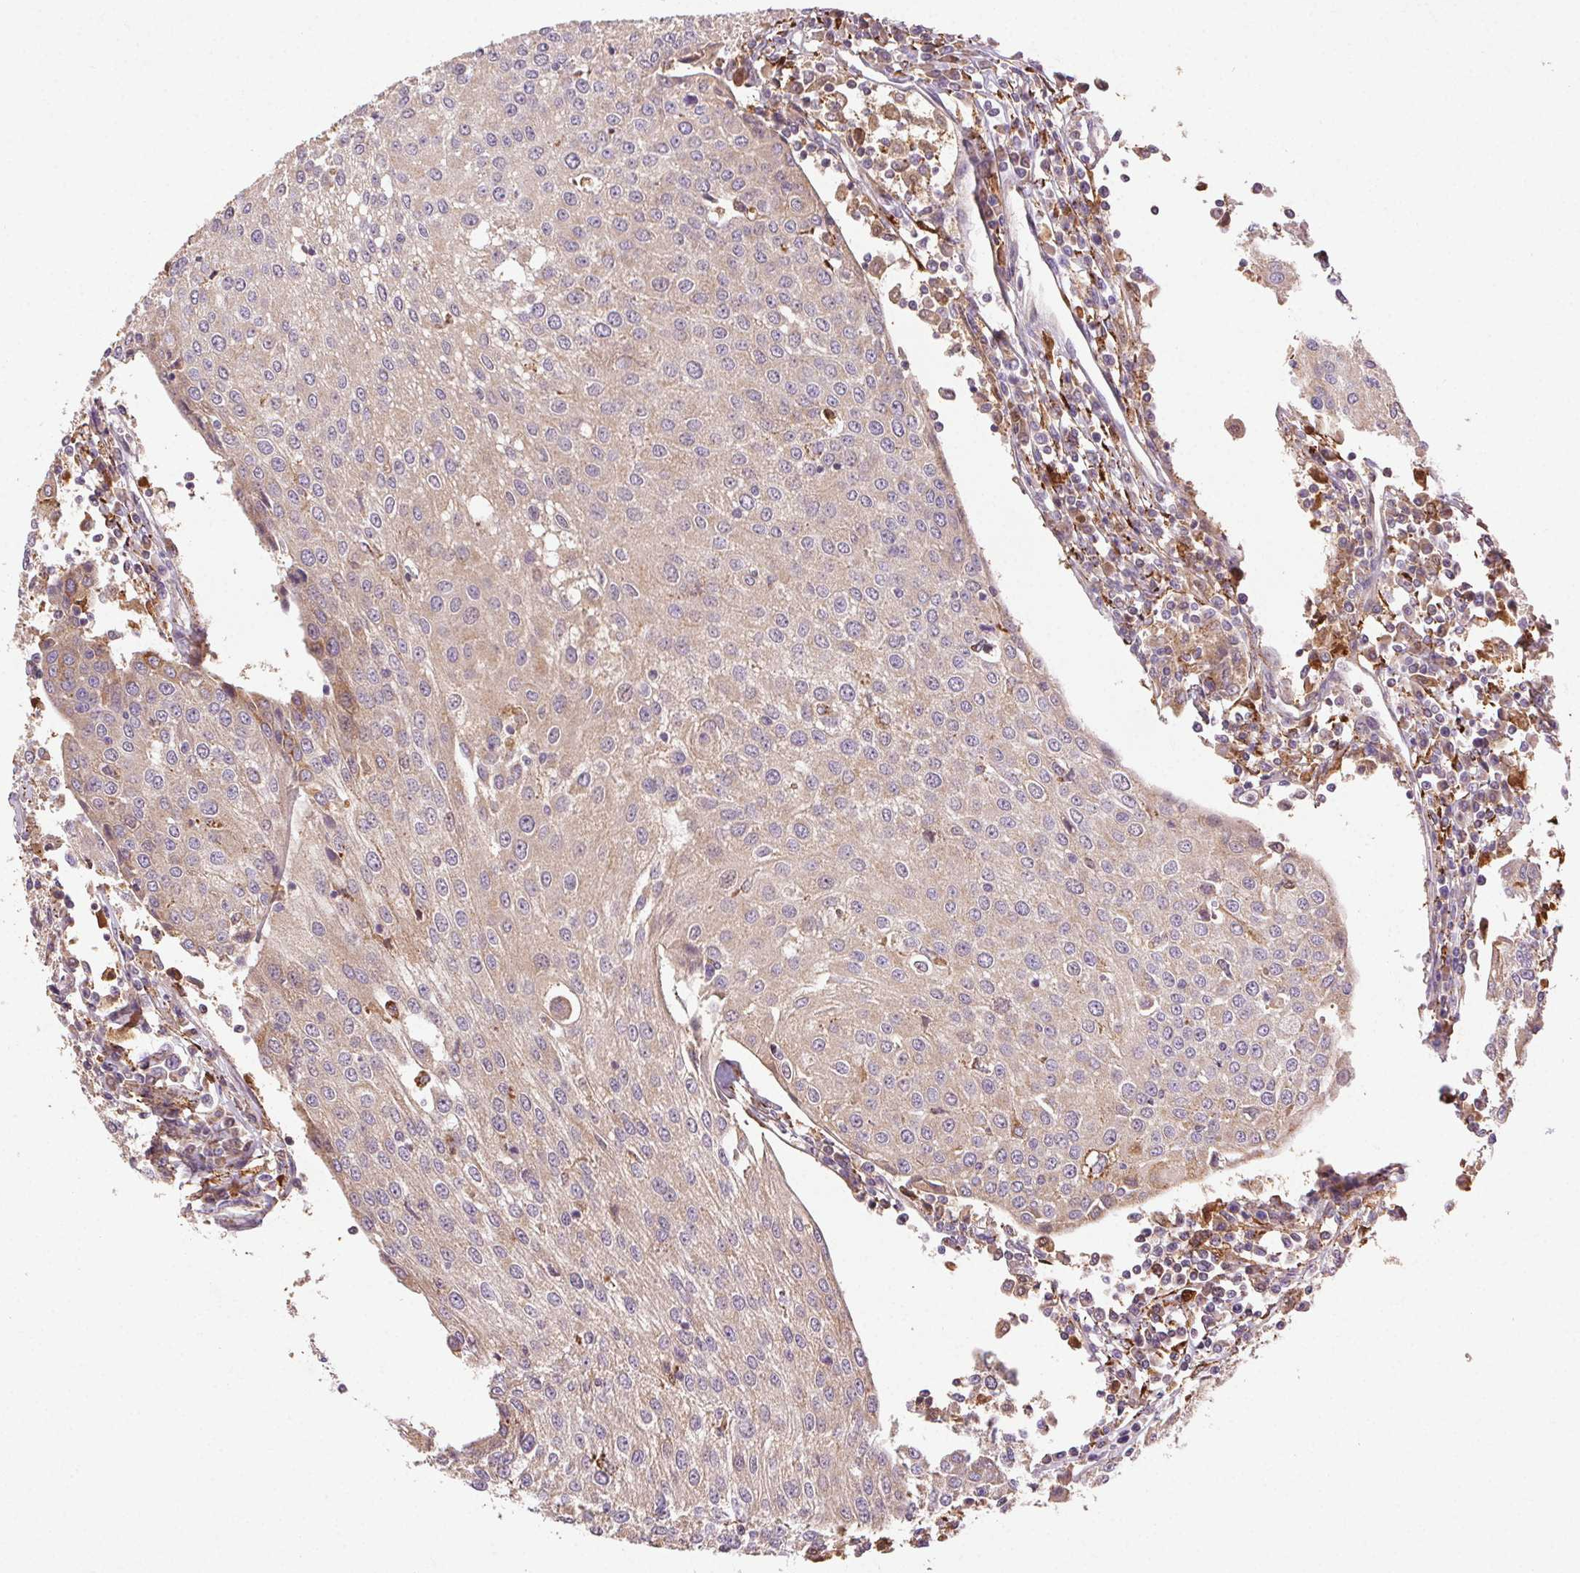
{"staining": {"intensity": "weak", "quantity": ">75%", "location": "cytoplasmic/membranous"}, "tissue": "urothelial cancer", "cell_type": "Tumor cells", "image_type": "cancer", "snomed": [{"axis": "morphology", "description": "Urothelial carcinoma, High grade"}, {"axis": "topography", "description": "Urinary bladder"}], "caption": "An image showing weak cytoplasmic/membranous expression in approximately >75% of tumor cells in urothelial cancer, as visualized by brown immunohistochemical staining.", "gene": "FNBP1L", "patient": {"sex": "female", "age": 85}}